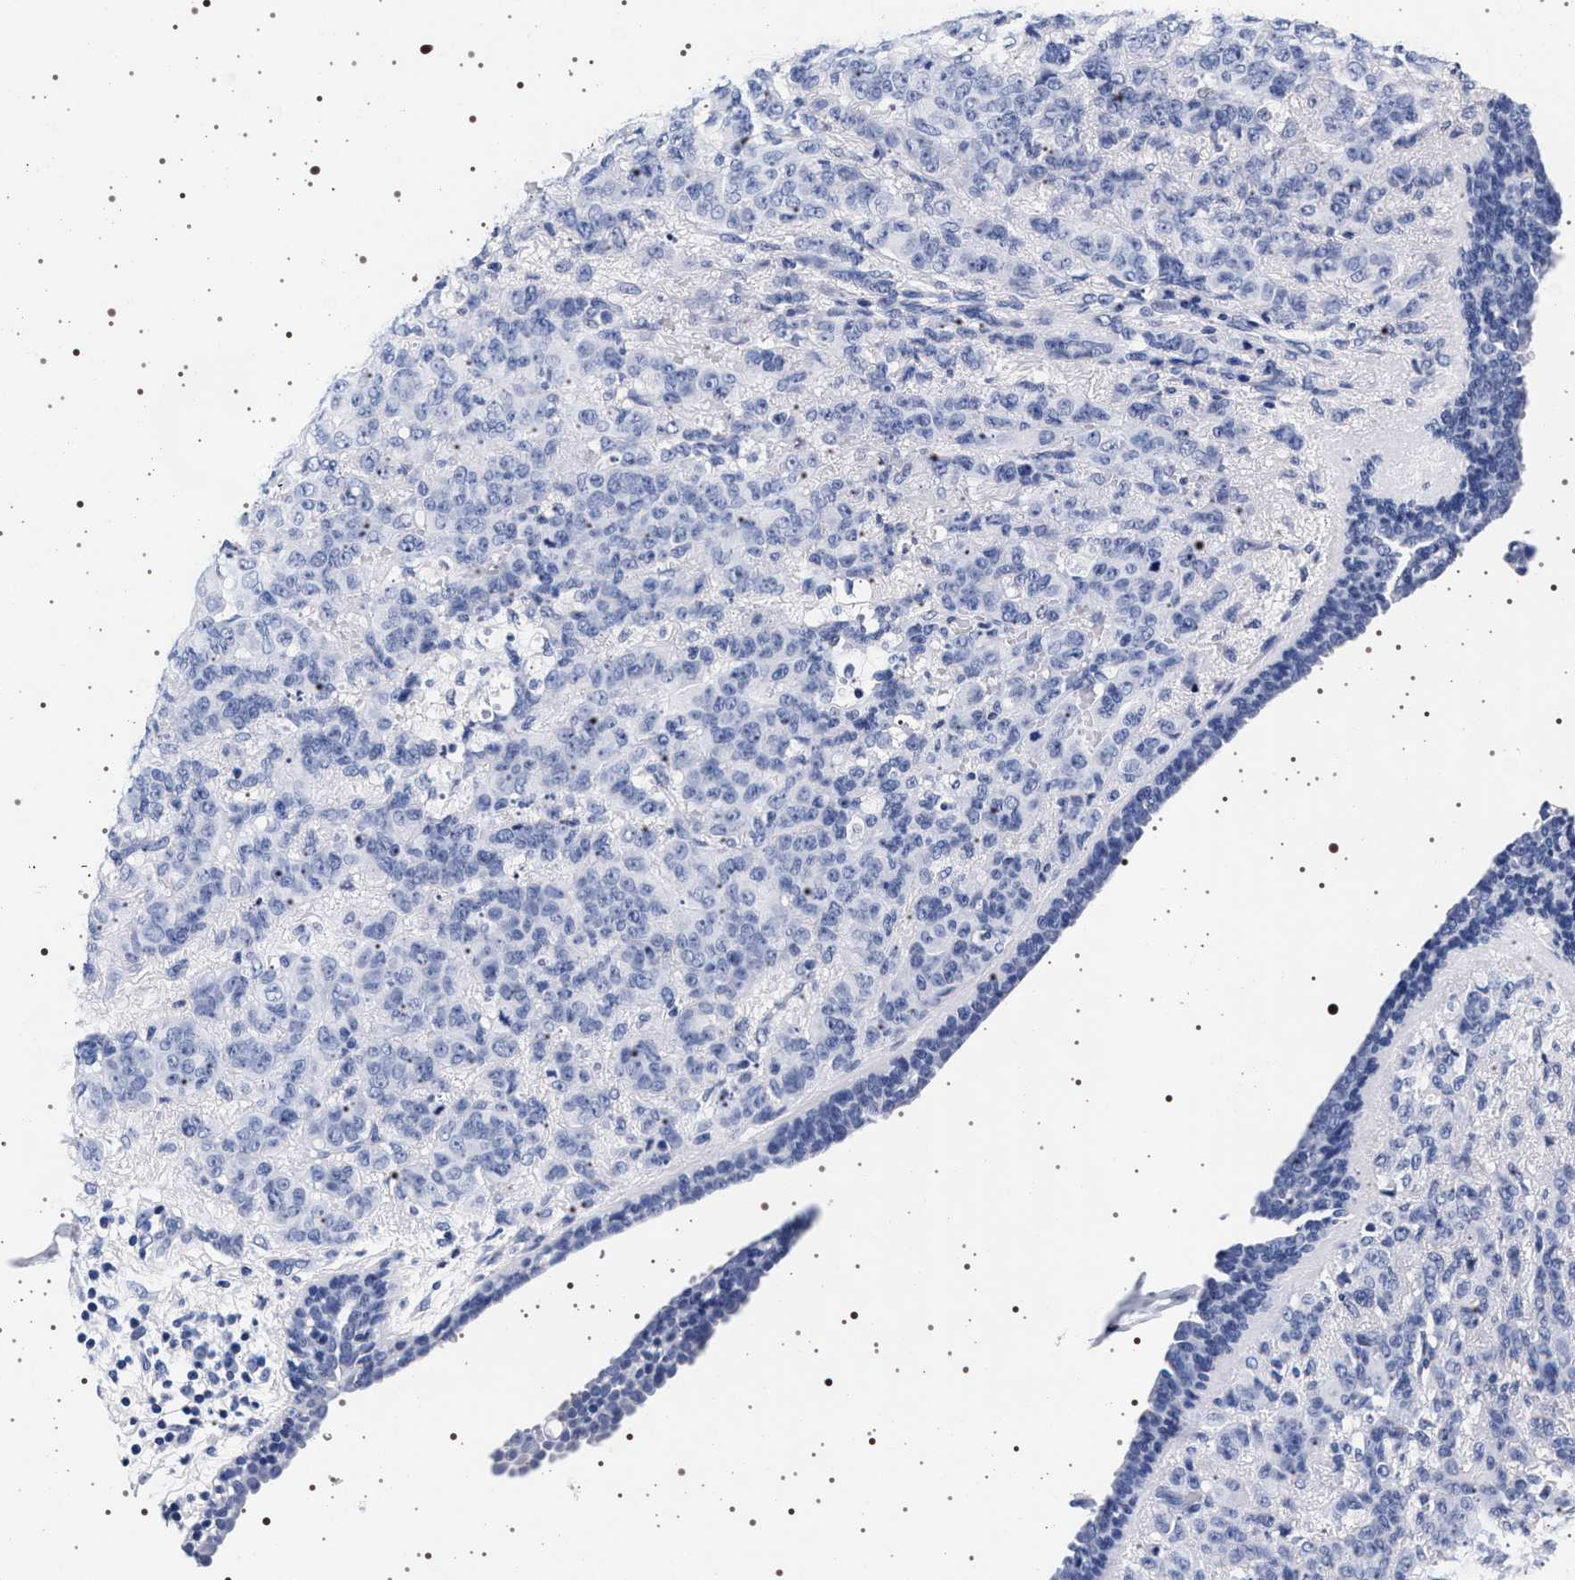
{"staining": {"intensity": "negative", "quantity": "none", "location": "none"}, "tissue": "breast cancer", "cell_type": "Tumor cells", "image_type": "cancer", "snomed": [{"axis": "morphology", "description": "Duct carcinoma"}, {"axis": "topography", "description": "Breast"}], "caption": "This is a micrograph of IHC staining of invasive ductal carcinoma (breast), which shows no staining in tumor cells.", "gene": "SYN1", "patient": {"sex": "female", "age": 40}}